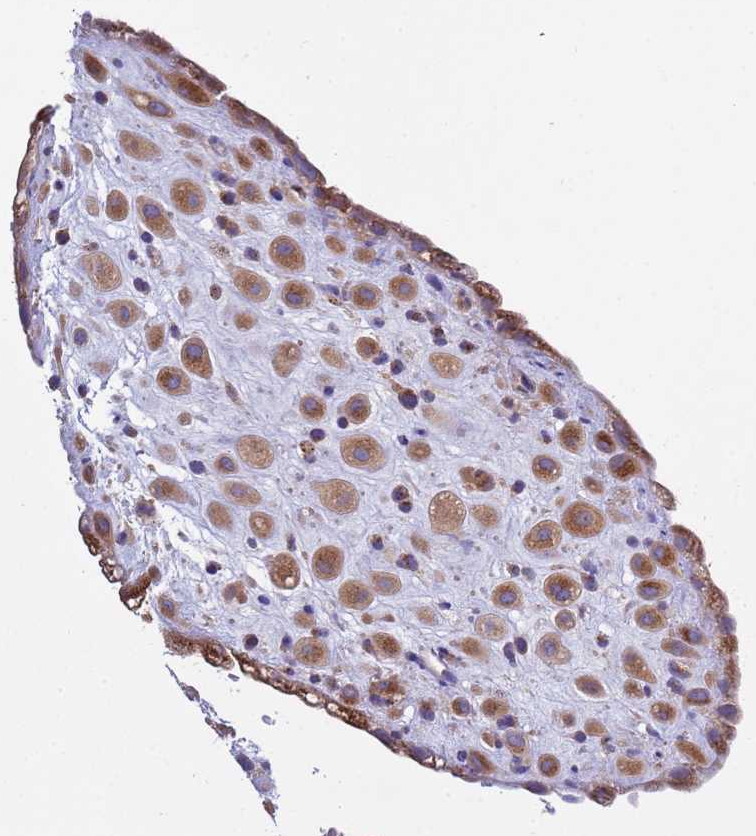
{"staining": {"intensity": "moderate", "quantity": ">75%", "location": "cytoplasmic/membranous"}, "tissue": "placenta", "cell_type": "Decidual cells", "image_type": "normal", "snomed": [{"axis": "morphology", "description": "Normal tissue, NOS"}, {"axis": "topography", "description": "Placenta"}], "caption": "Placenta stained with a protein marker shows moderate staining in decidual cells.", "gene": "ANAPC1", "patient": {"sex": "female", "age": 35}}